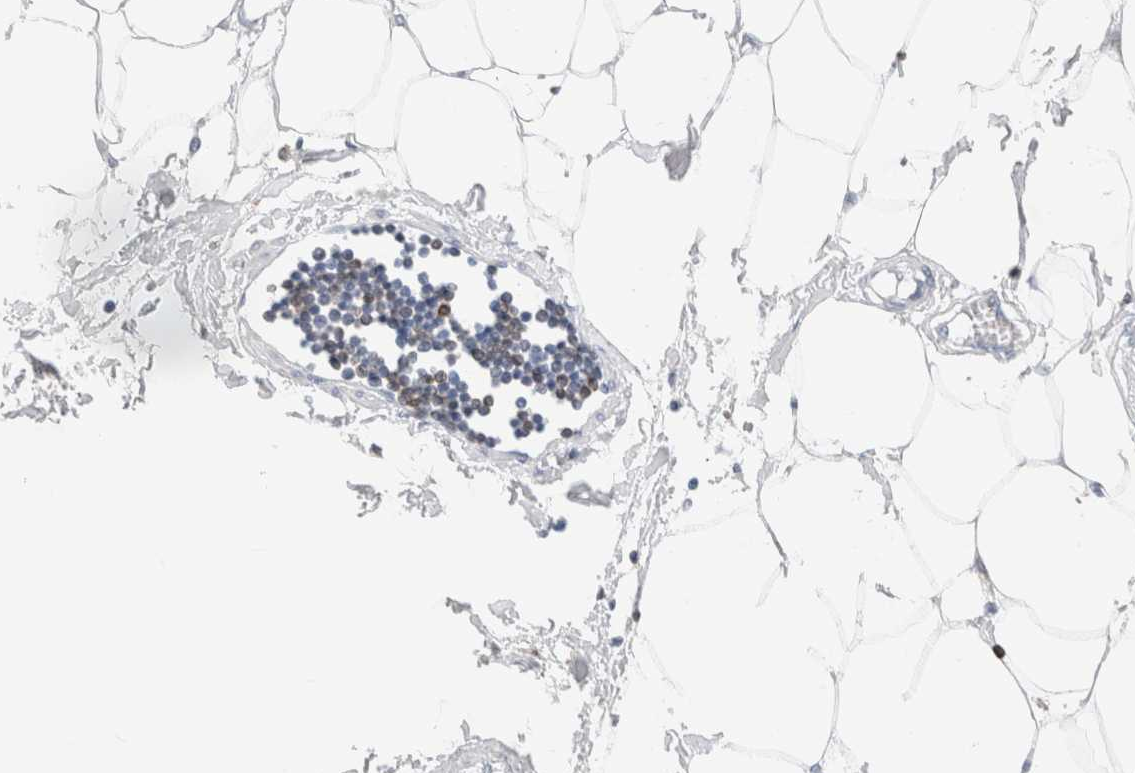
{"staining": {"intensity": "negative", "quantity": "none", "location": "none"}, "tissue": "adipose tissue", "cell_type": "Adipocytes", "image_type": "normal", "snomed": [{"axis": "morphology", "description": "Normal tissue, NOS"}, {"axis": "morphology", "description": "Adenocarcinoma, NOS"}, {"axis": "topography", "description": "Colon"}, {"axis": "topography", "description": "Peripheral nerve tissue"}], "caption": "A high-resolution micrograph shows immunohistochemistry (IHC) staining of normal adipose tissue, which shows no significant positivity in adipocytes.", "gene": "ALOX5AP", "patient": {"sex": "male", "age": 14}}